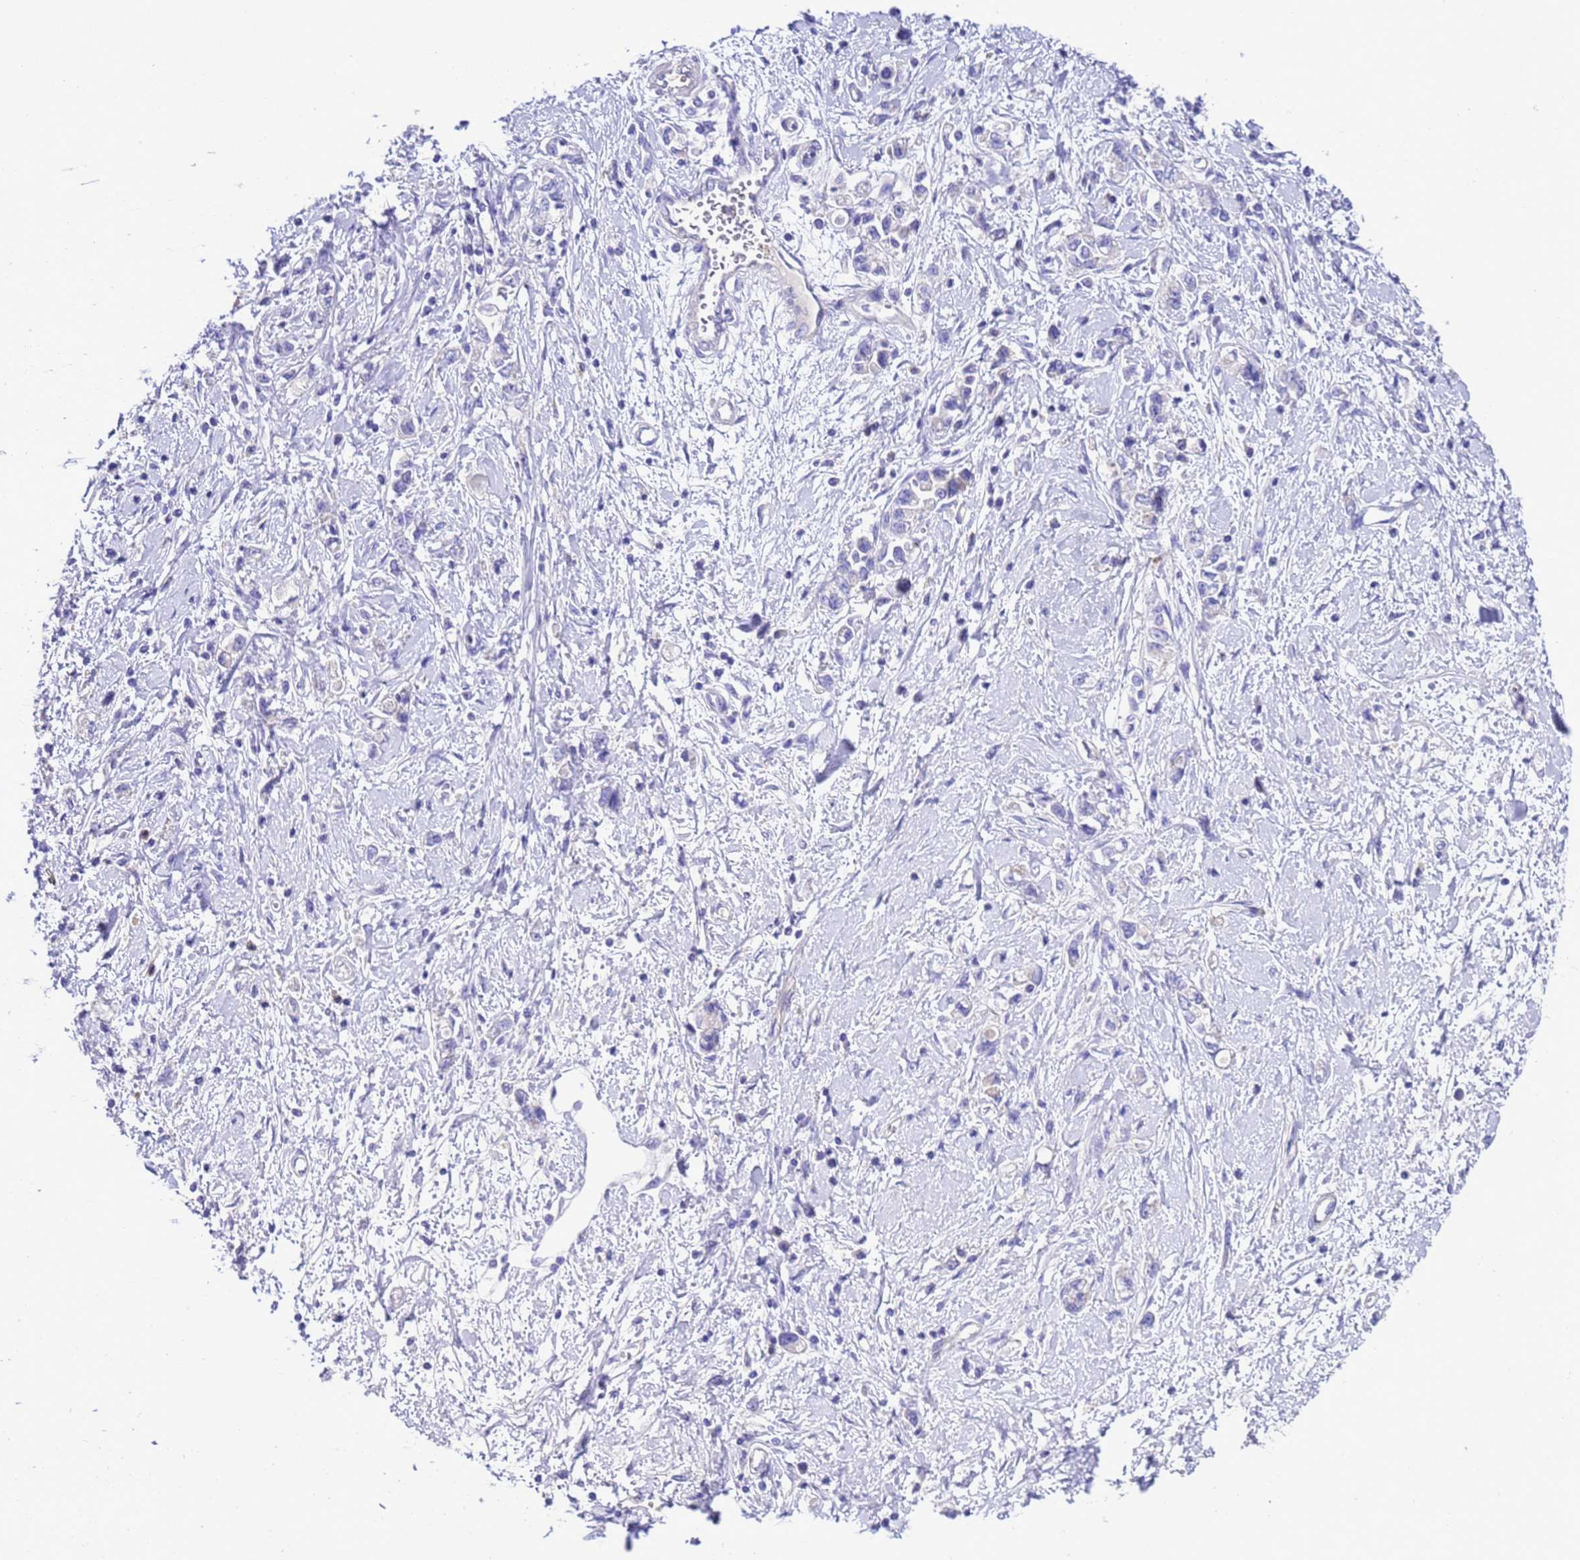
{"staining": {"intensity": "negative", "quantity": "none", "location": "none"}, "tissue": "stomach cancer", "cell_type": "Tumor cells", "image_type": "cancer", "snomed": [{"axis": "morphology", "description": "Adenocarcinoma, NOS"}, {"axis": "topography", "description": "Stomach"}], "caption": "Stomach cancer stained for a protein using IHC exhibits no positivity tumor cells.", "gene": "KICS2", "patient": {"sex": "female", "age": 76}}